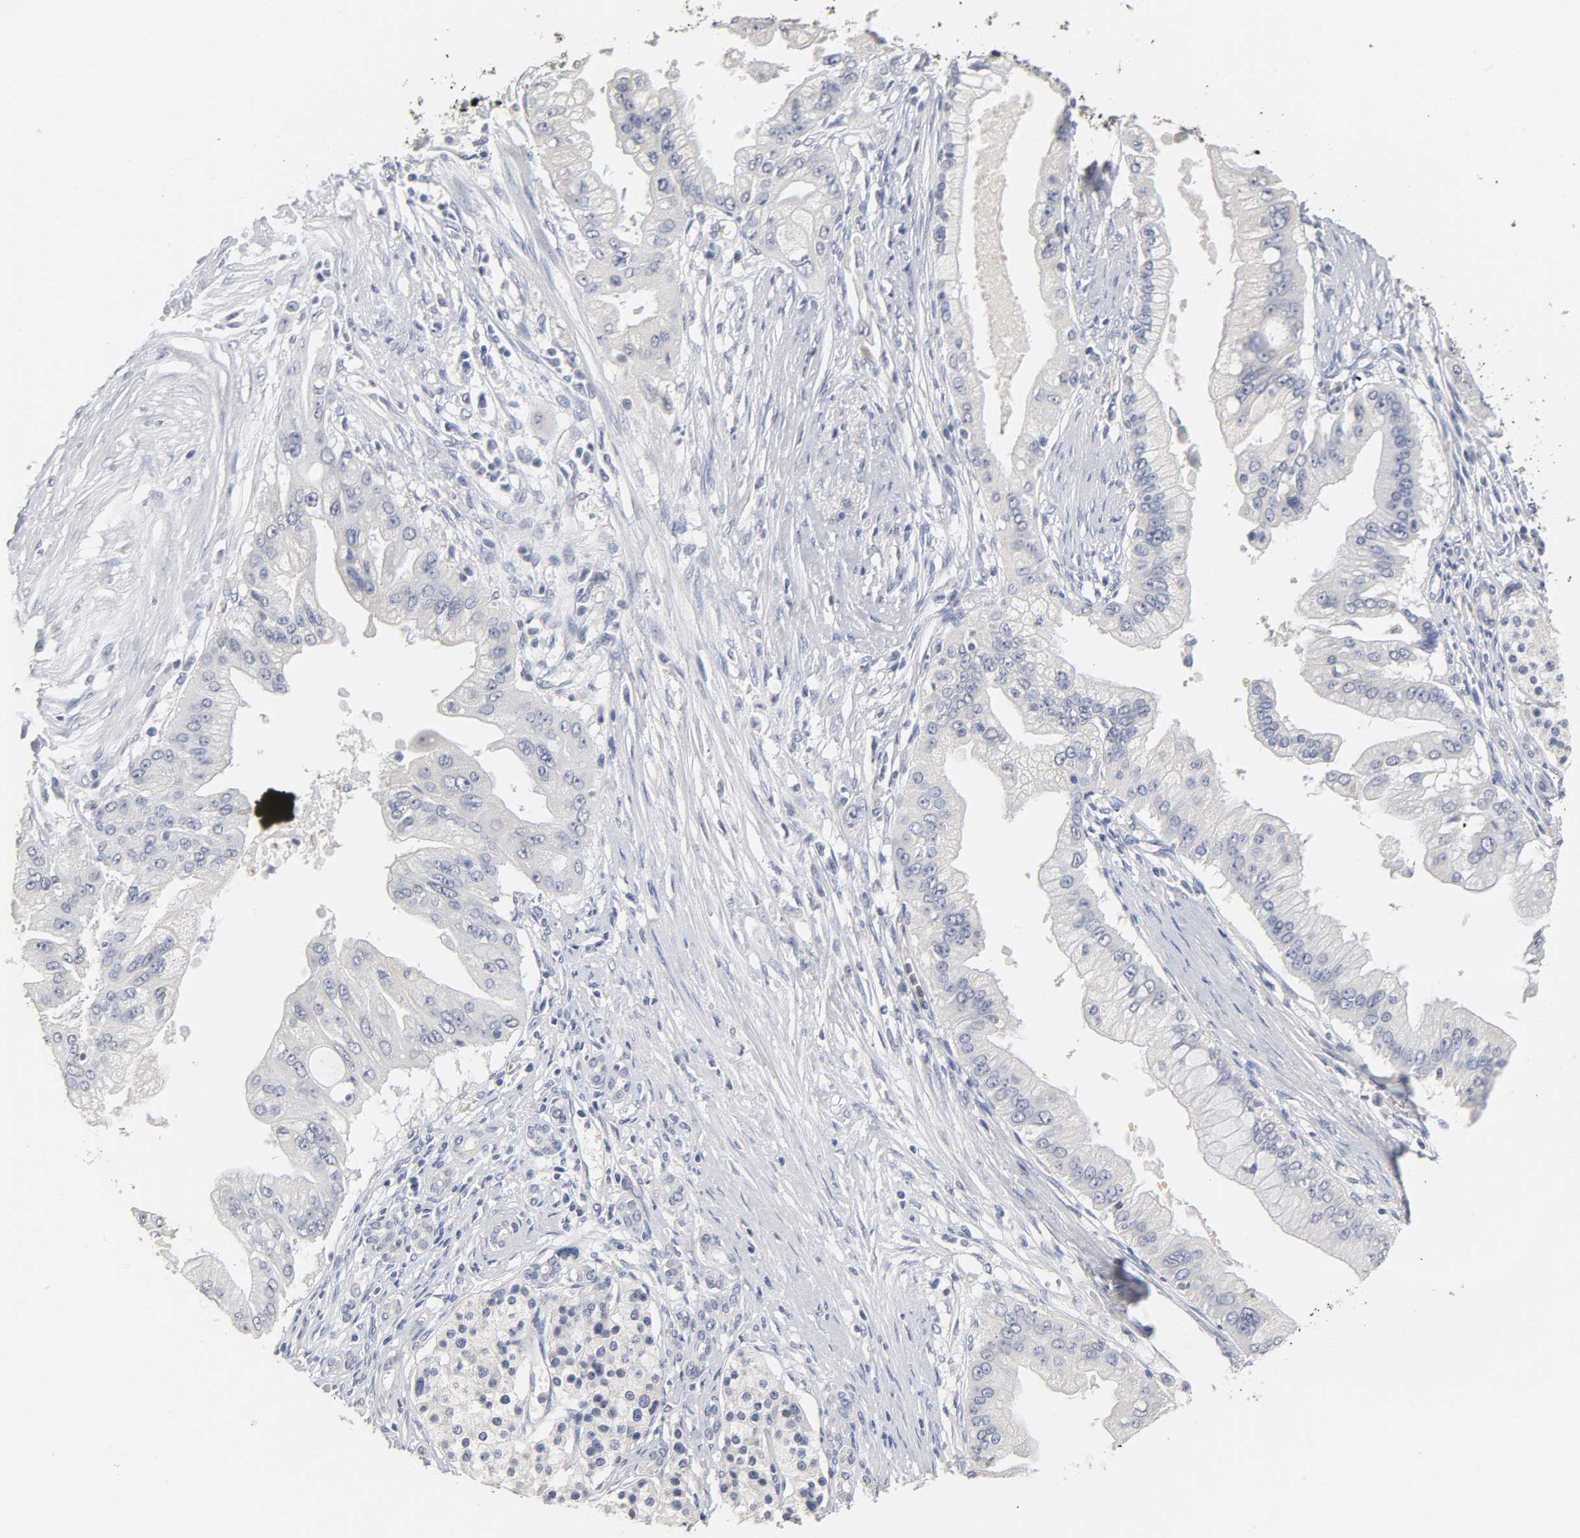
{"staining": {"intensity": "negative", "quantity": "none", "location": "none"}, "tissue": "pancreatic cancer", "cell_type": "Tumor cells", "image_type": "cancer", "snomed": [{"axis": "morphology", "description": "Adenocarcinoma, NOS"}, {"axis": "topography", "description": "Pancreas"}], "caption": "IHC of adenocarcinoma (pancreatic) reveals no expression in tumor cells. (DAB IHC, high magnification).", "gene": "OVOL1", "patient": {"sex": "male", "age": 59}}